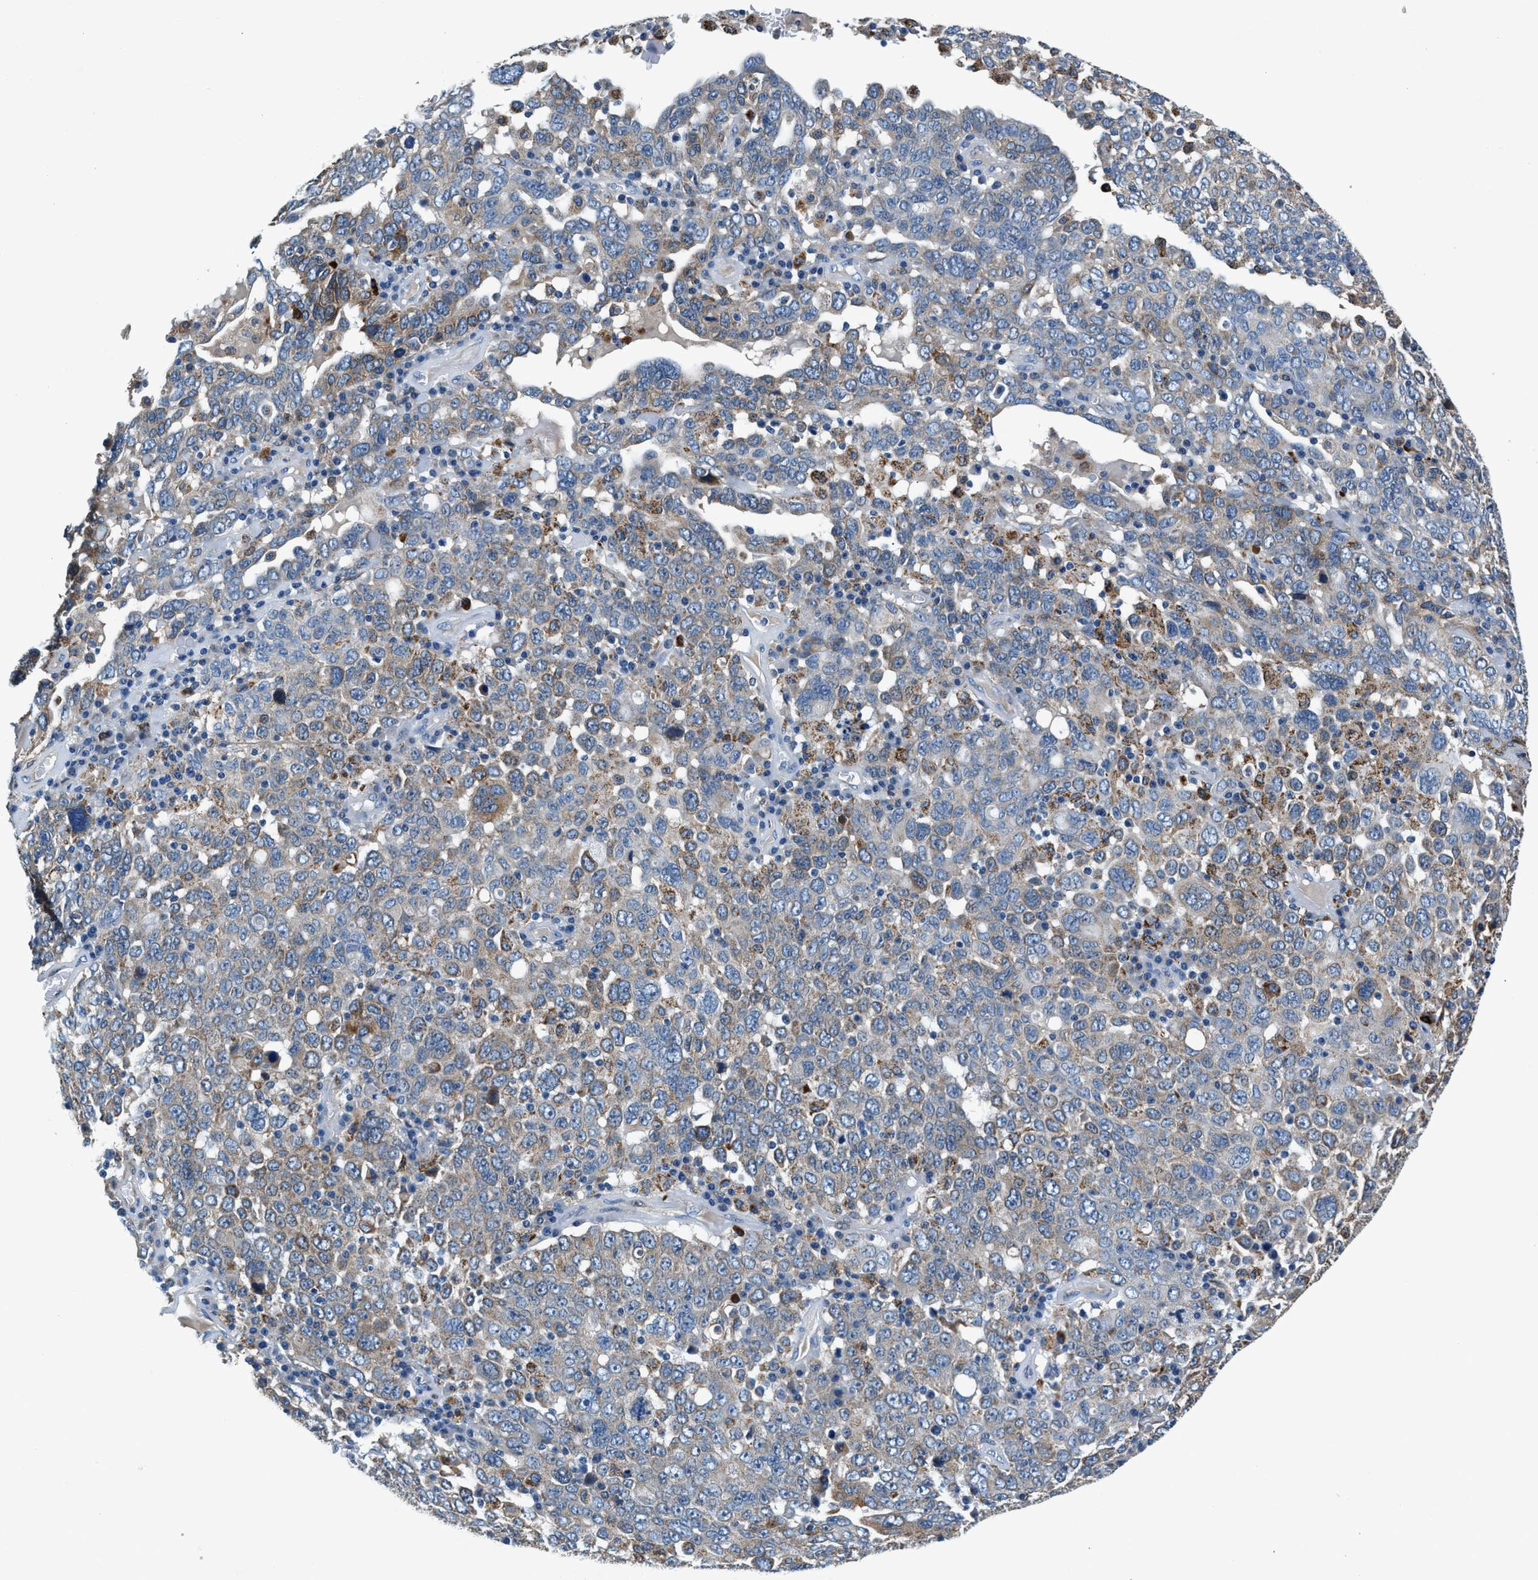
{"staining": {"intensity": "weak", "quantity": "25%-75%", "location": "cytoplasmic/membranous"}, "tissue": "ovarian cancer", "cell_type": "Tumor cells", "image_type": "cancer", "snomed": [{"axis": "morphology", "description": "Carcinoma, endometroid"}, {"axis": "topography", "description": "Ovary"}], "caption": "Ovarian endometroid carcinoma stained for a protein reveals weak cytoplasmic/membranous positivity in tumor cells. (DAB (3,3'-diaminobenzidine) IHC, brown staining for protein, blue staining for nuclei).", "gene": "PRTFDC1", "patient": {"sex": "female", "age": 62}}